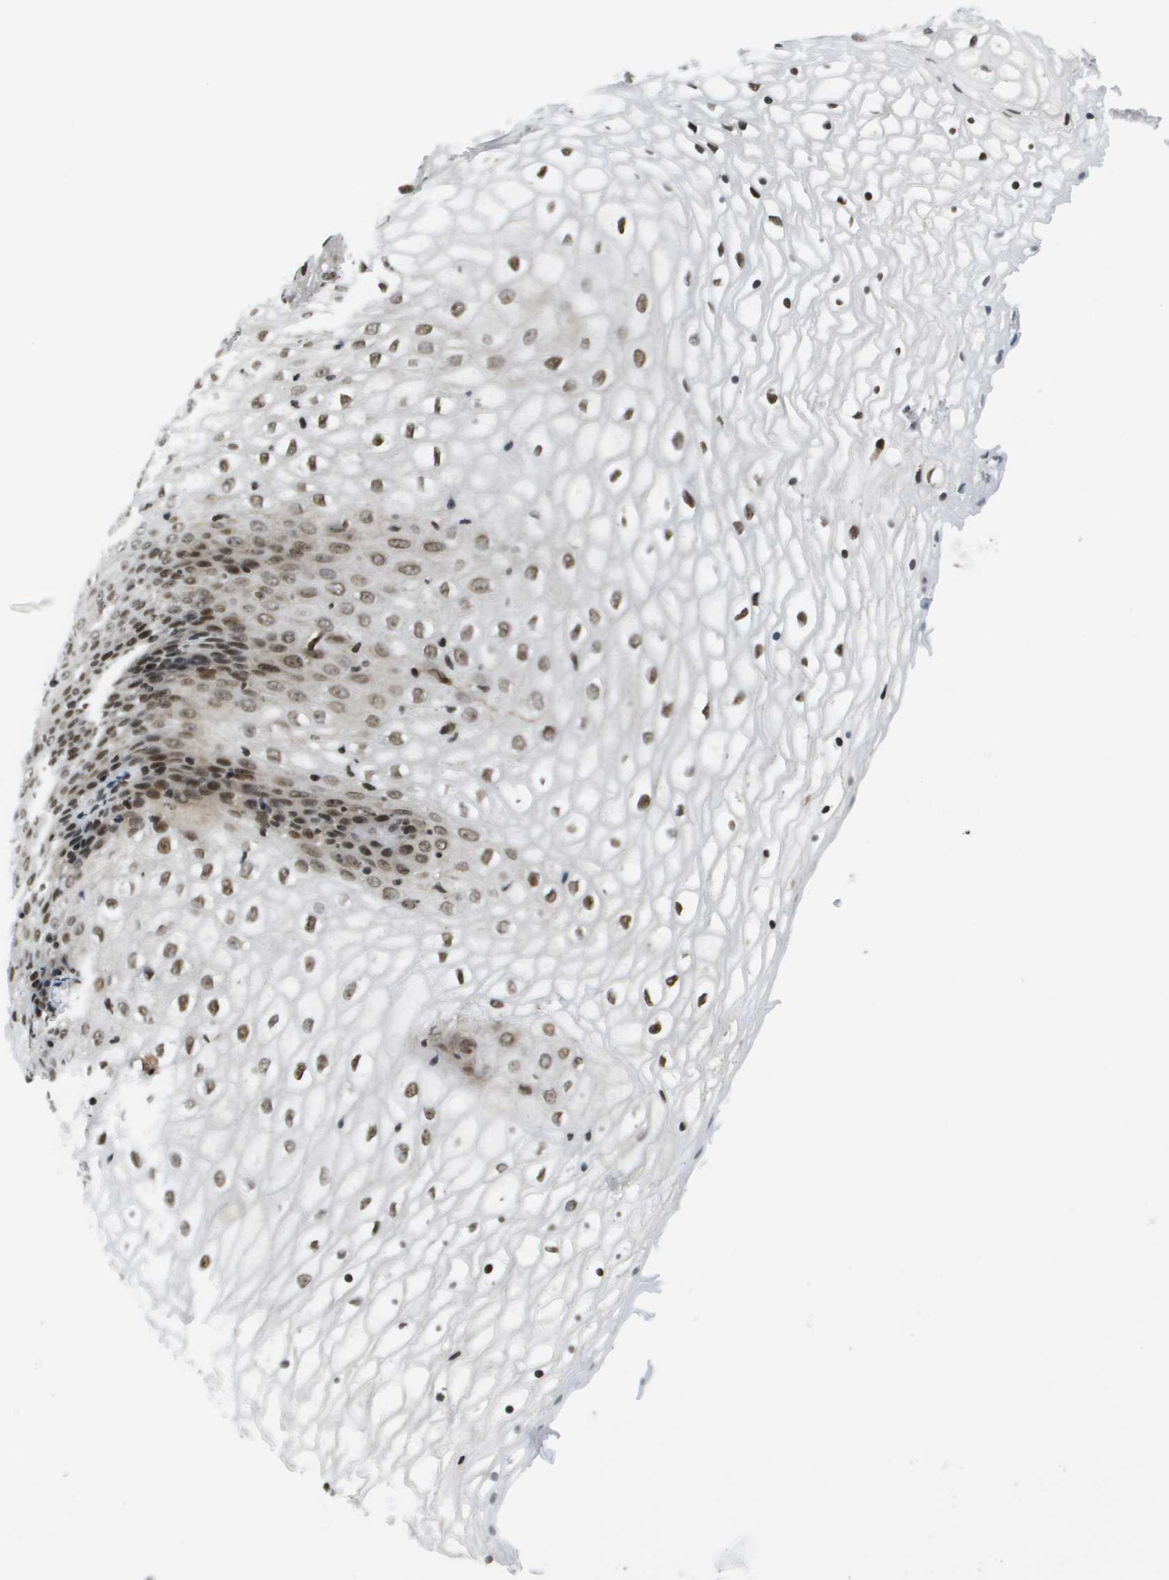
{"staining": {"intensity": "strong", "quantity": ">75%", "location": "nuclear"}, "tissue": "vagina", "cell_type": "Squamous epithelial cells", "image_type": "normal", "snomed": [{"axis": "morphology", "description": "Normal tissue, NOS"}, {"axis": "topography", "description": "Vagina"}], "caption": "Immunohistochemistry (DAB) staining of unremarkable human vagina reveals strong nuclear protein positivity in approximately >75% of squamous epithelial cells.", "gene": "RECQL4", "patient": {"sex": "female", "age": 34}}